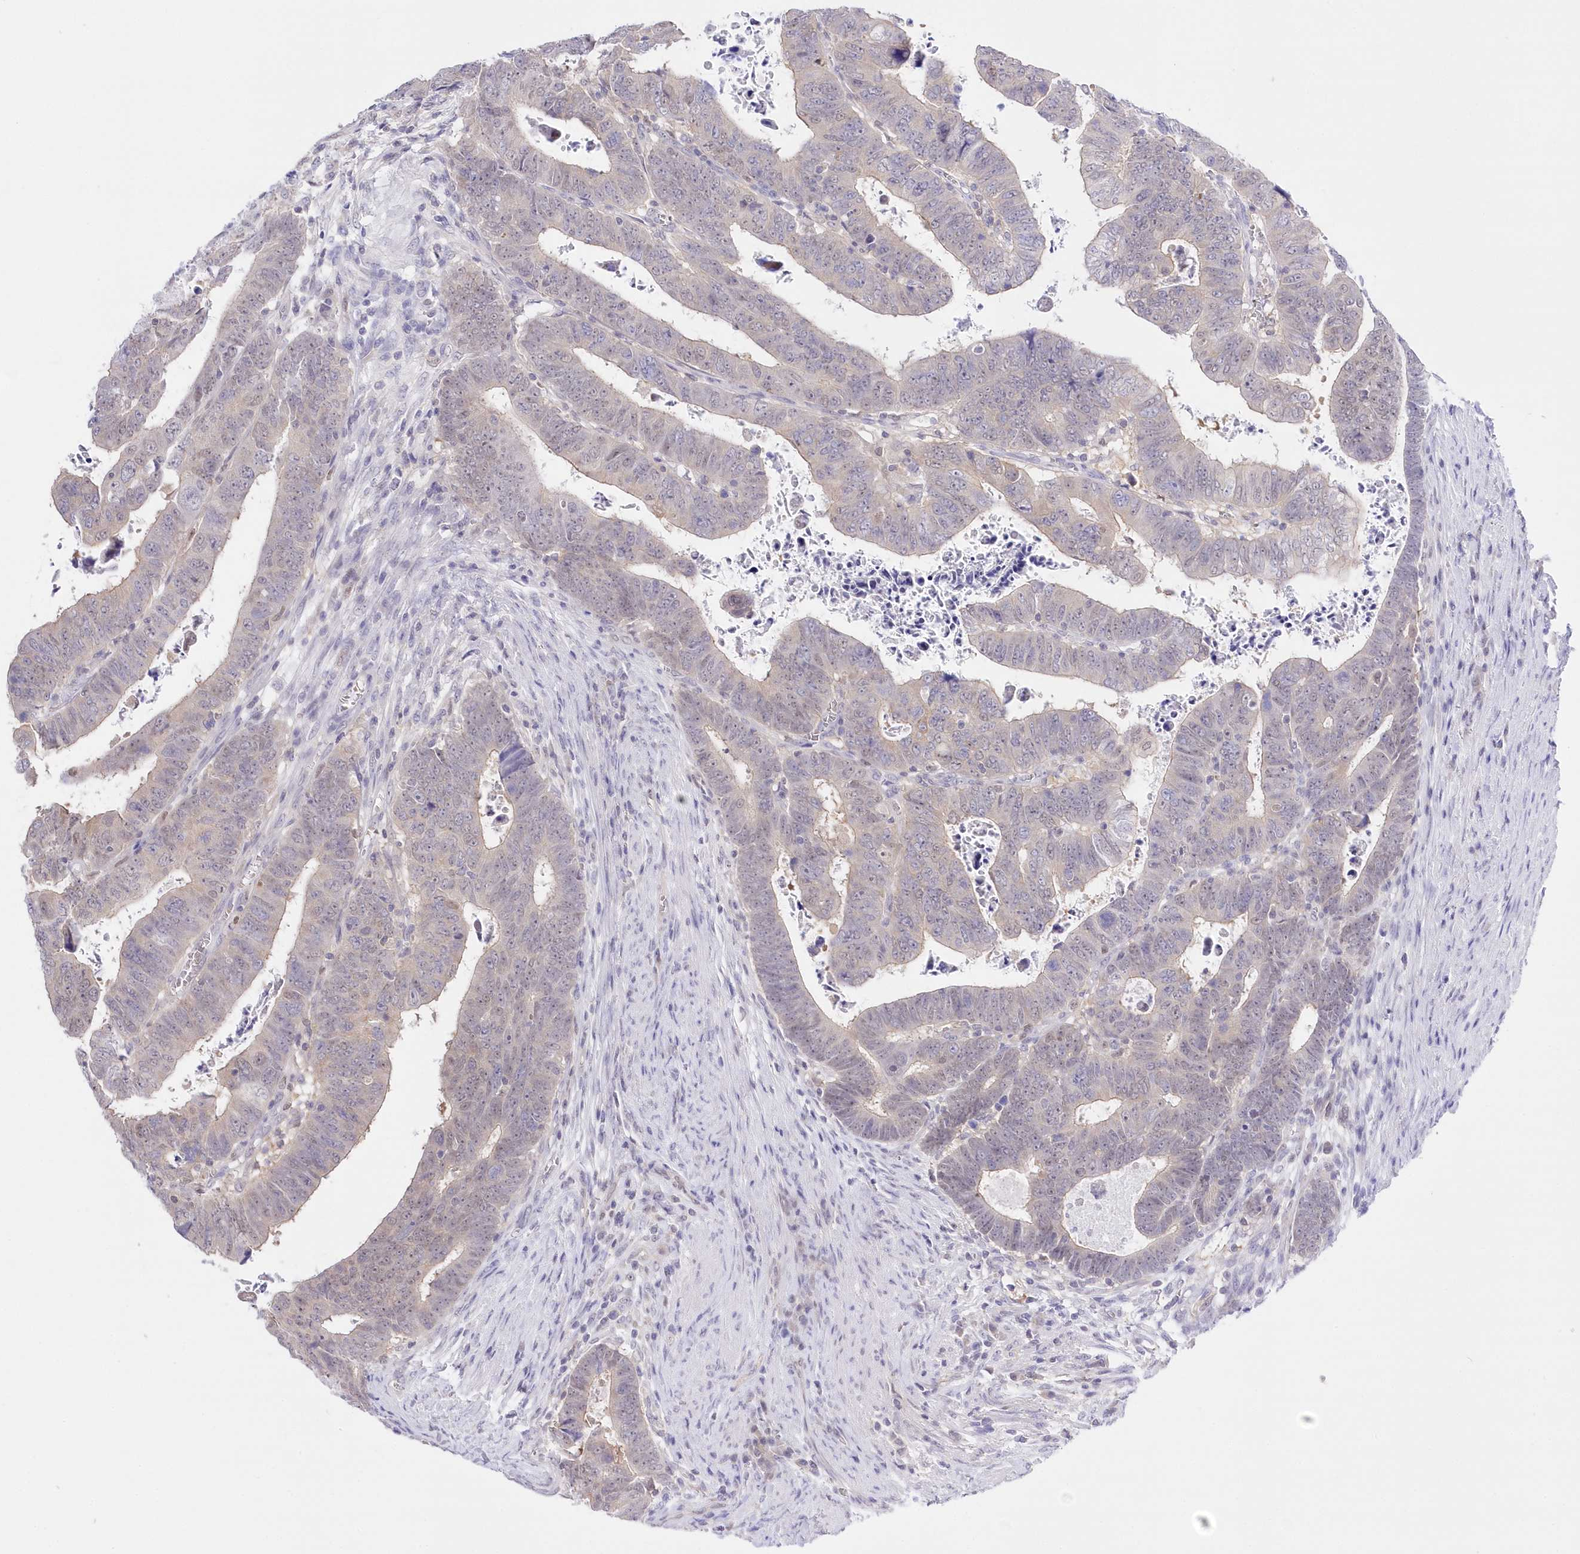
{"staining": {"intensity": "negative", "quantity": "none", "location": "none"}, "tissue": "colorectal cancer", "cell_type": "Tumor cells", "image_type": "cancer", "snomed": [{"axis": "morphology", "description": "Normal tissue, NOS"}, {"axis": "morphology", "description": "Adenocarcinoma, NOS"}, {"axis": "topography", "description": "Rectum"}], "caption": "Immunohistochemistry (IHC) micrograph of neoplastic tissue: colorectal cancer (adenocarcinoma) stained with DAB (3,3'-diaminobenzidine) exhibits no significant protein expression in tumor cells. (DAB immunohistochemistry visualized using brightfield microscopy, high magnification).", "gene": "UBA6", "patient": {"sex": "female", "age": 65}}